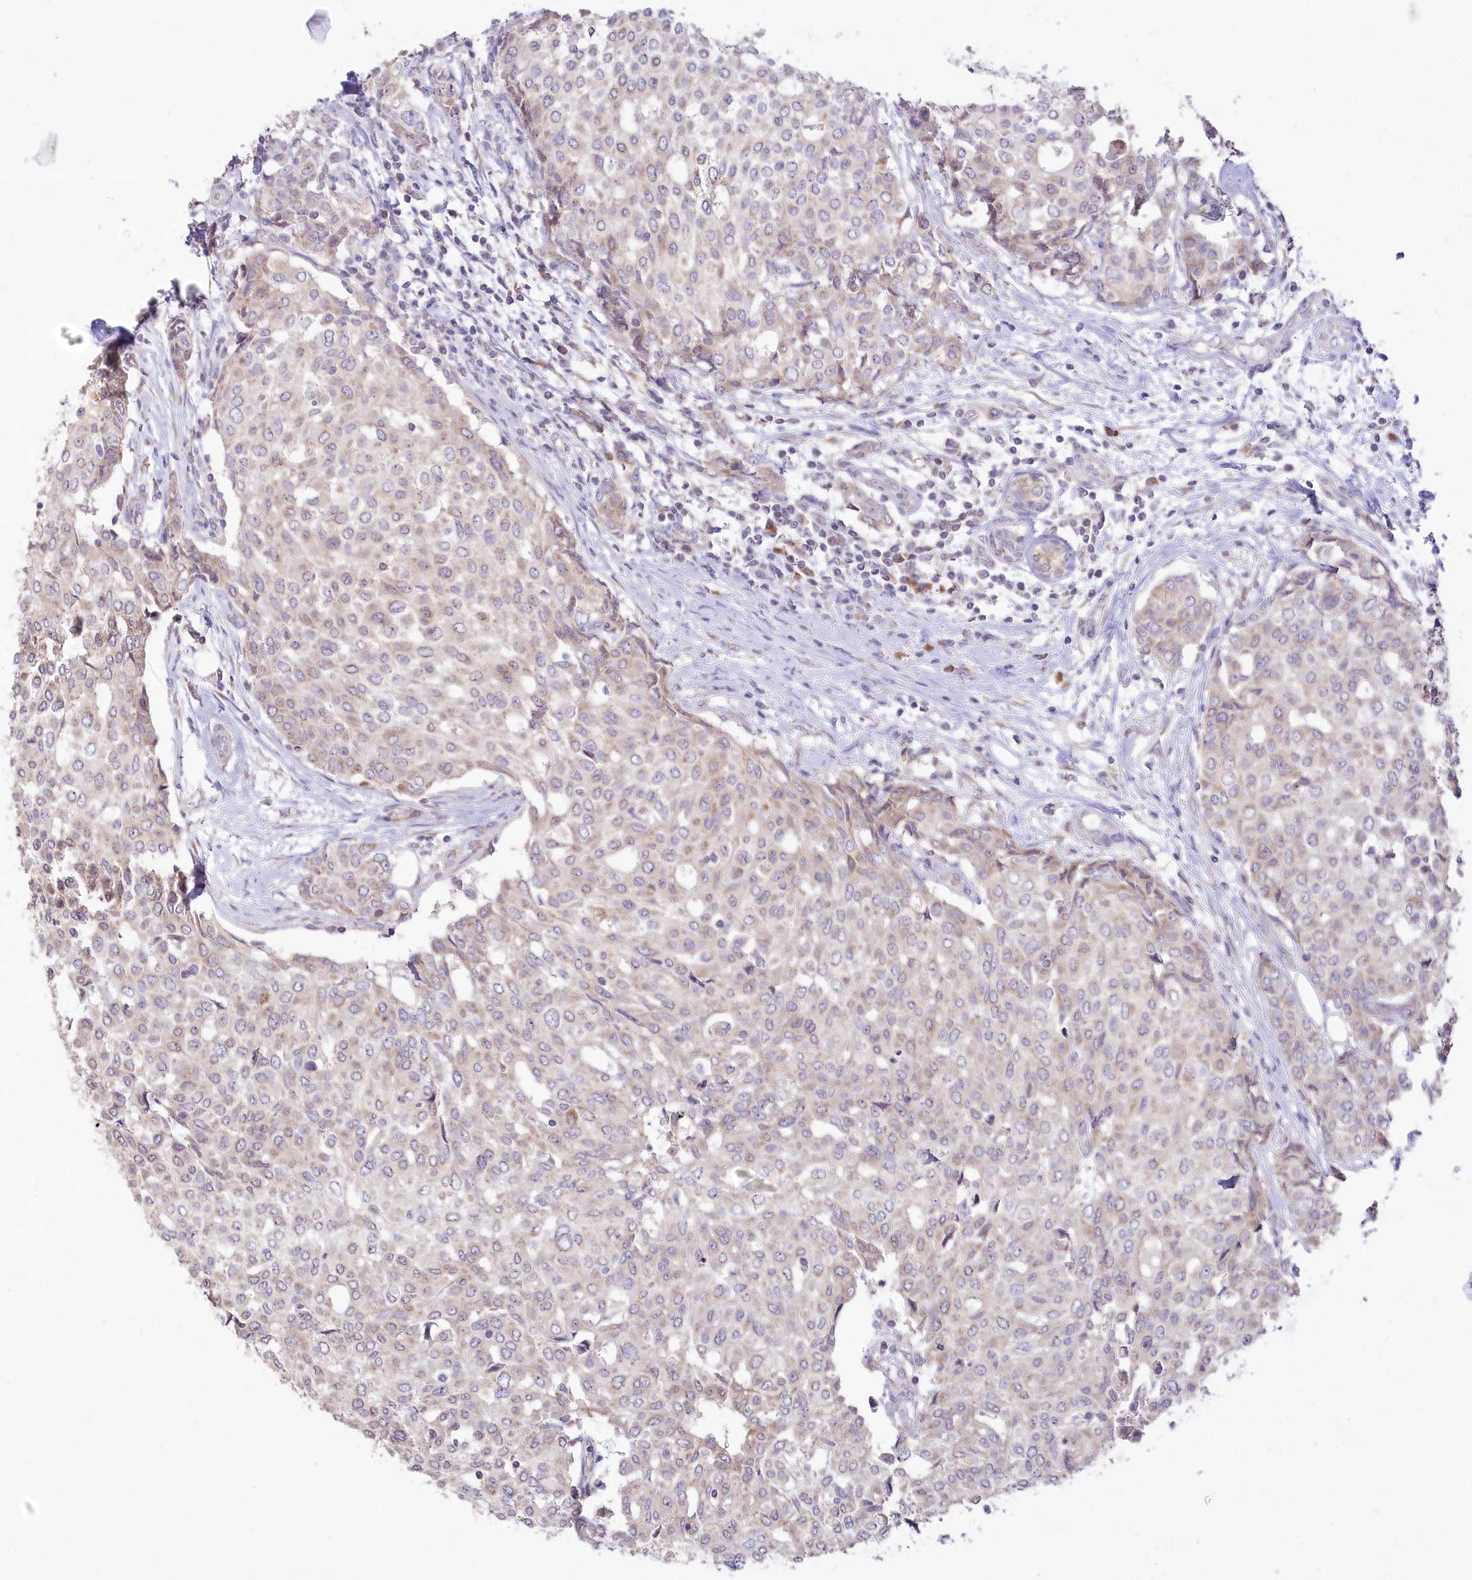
{"staining": {"intensity": "weak", "quantity": "25%-75%", "location": "cytoplasmic/membranous"}, "tissue": "breast cancer", "cell_type": "Tumor cells", "image_type": "cancer", "snomed": [{"axis": "morphology", "description": "Lobular carcinoma"}, {"axis": "topography", "description": "Breast"}], "caption": "Immunohistochemical staining of lobular carcinoma (breast) displays low levels of weak cytoplasmic/membranous protein positivity in approximately 25%-75% of tumor cells.", "gene": "STT3B", "patient": {"sex": "female", "age": 51}}